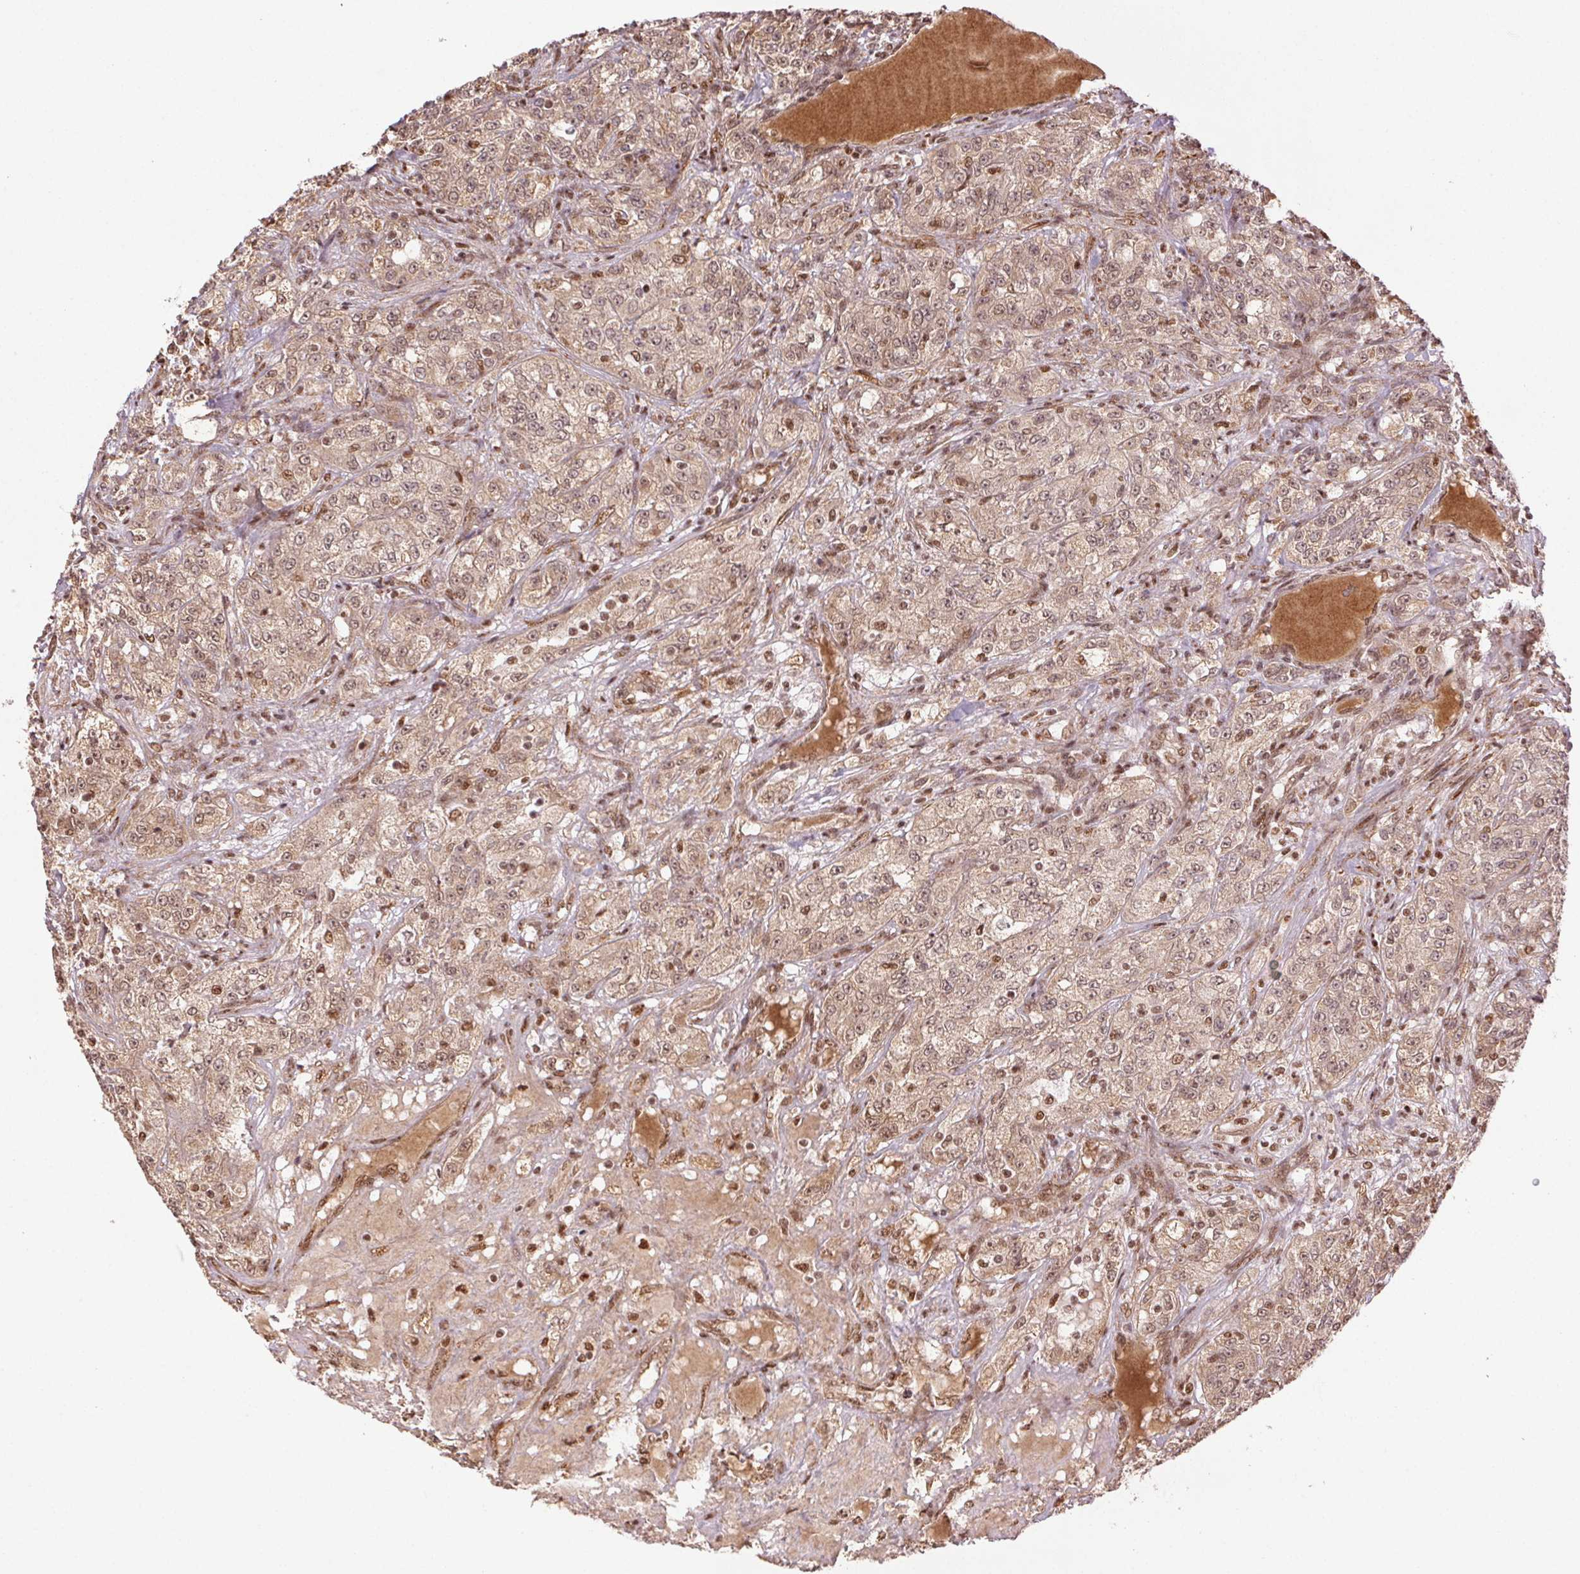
{"staining": {"intensity": "weak", "quantity": ">75%", "location": "cytoplasmic/membranous,nuclear"}, "tissue": "renal cancer", "cell_type": "Tumor cells", "image_type": "cancer", "snomed": [{"axis": "morphology", "description": "Adenocarcinoma, NOS"}, {"axis": "topography", "description": "Kidney"}], "caption": "Immunohistochemical staining of adenocarcinoma (renal) exhibits low levels of weak cytoplasmic/membranous and nuclear positivity in about >75% of tumor cells.", "gene": "TREML4", "patient": {"sex": "female", "age": 63}}